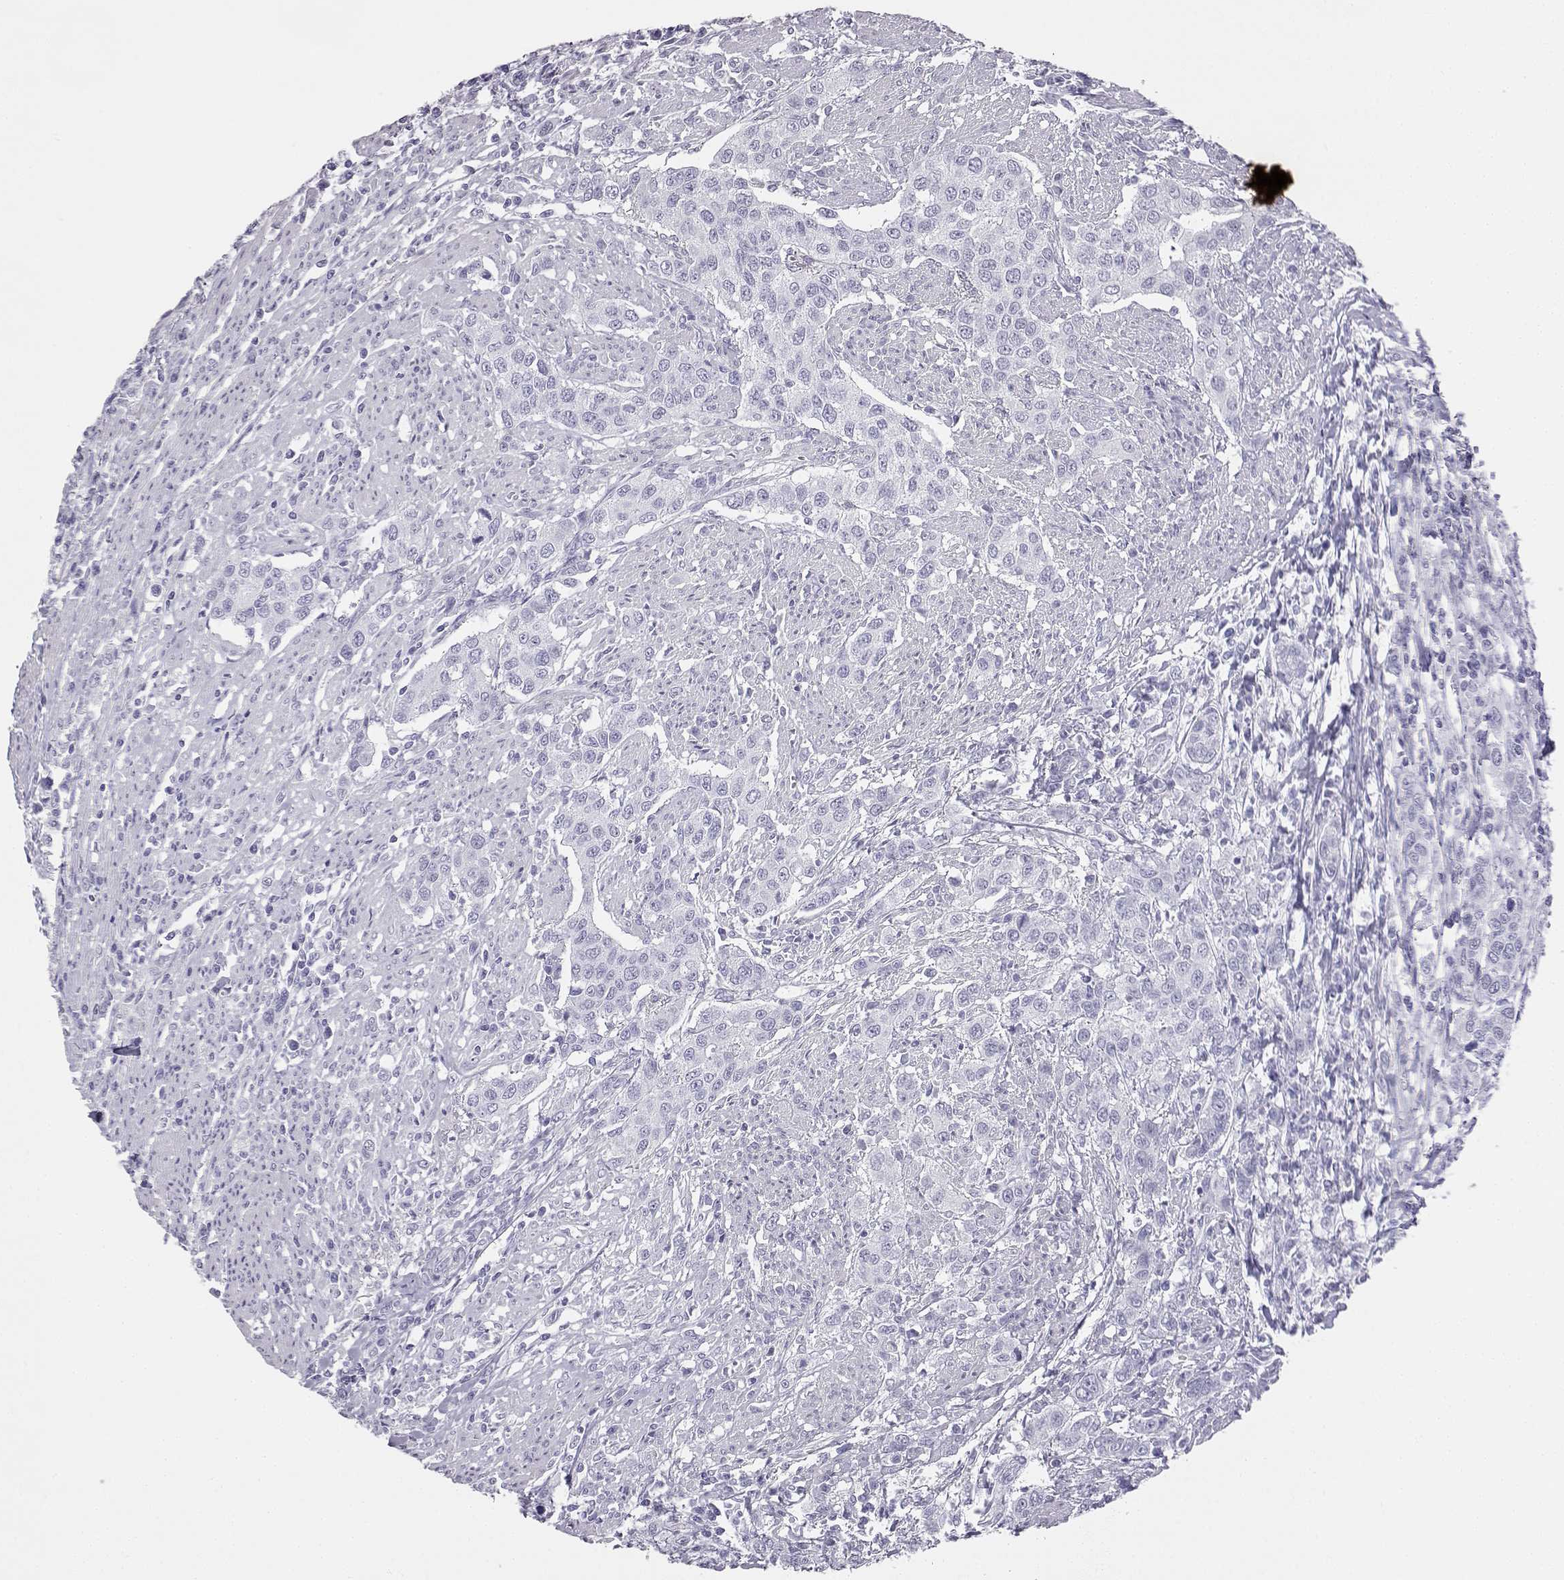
{"staining": {"intensity": "negative", "quantity": "none", "location": "none"}, "tissue": "urothelial cancer", "cell_type": "Tumor cells", "image_type": "cancer", "snomed": [{"axis": "morphology", "description": "Urothelial carcinoma, High grade"}, {"axis": "topography", "description": "Urinary bladder"}], "caption": "DAB immunohistochemical staining of human urothelial carcinoma (high-grade) shows no significant positivity in tumor cells.", "gene": "VGF", "patient": {"sex": "female", "age": 58}}